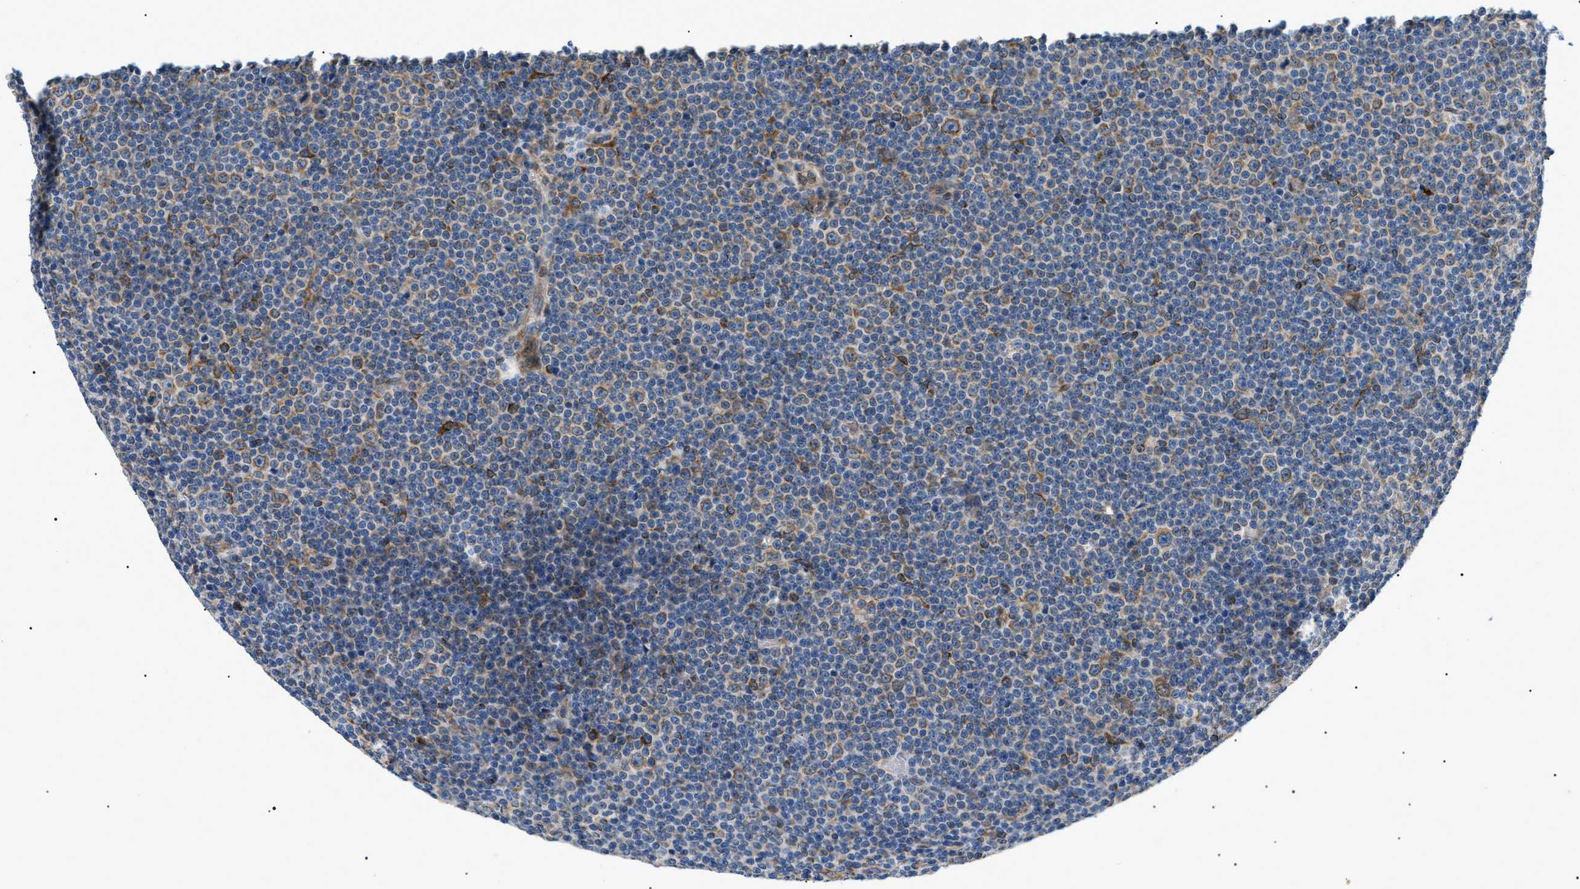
{"staining": {"intensity": "moderate", "quantity": "<25%", "location": "cytoplasmic/membranous"}, "tissue": "lymphoma", "cell_type": "Tumor cells", "image_type": "cancer", "snomed": [{"axis": "morphology", "description": "Malignant lymphoma, non-Hodgkin's type, Low grade"}, {"axis": "topography", "description": "Lymph node"}], "caption": "Tumor cells display moderate cytoplasmic/membranous staining in approximately <25% of cells in low-grade malignant lymphoma, non-Hodgkin's type. The protein of interest is stained brown, and the nuclei are stained in blue (DAB (3,3'-diaminobenzidine) IHC with brightfield microscopy, high magnification).", "gene": "DERL1", "patient": {"sex": "female", "age": 67}}